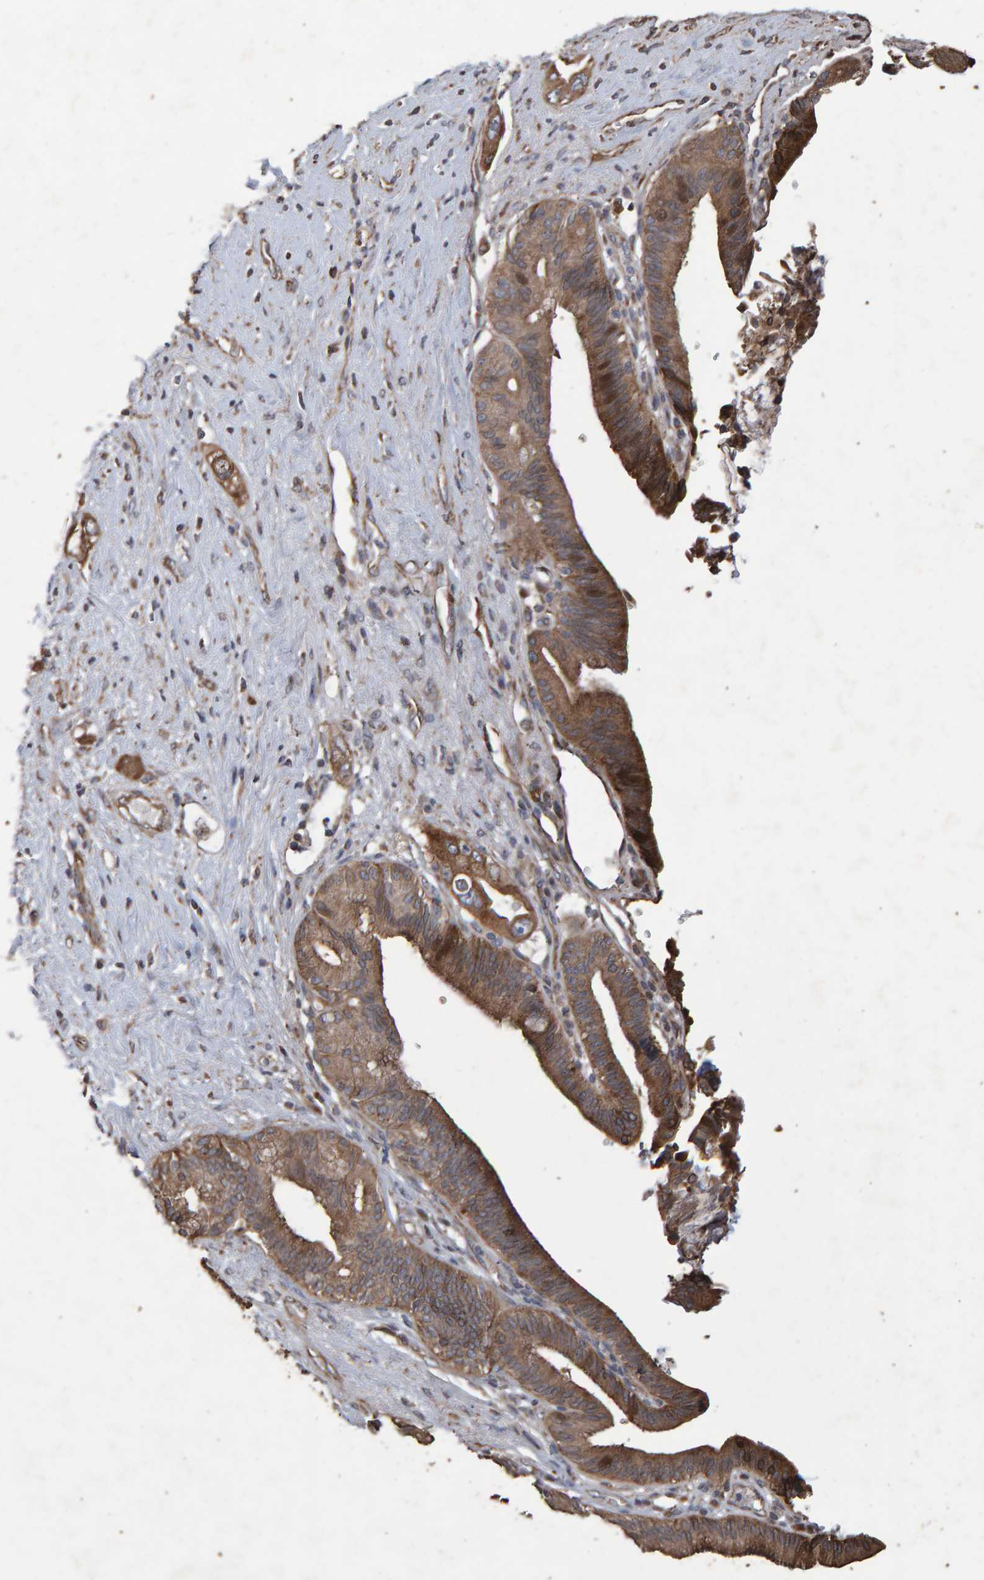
{"staining": {"intensity": "moderate", "quantity": ">75%", "location": "cytoplasmic/membranous"}, "tissue": "pancreatic cancer", "cell_type": "Tumor cells", "image_type": "cancer", "snomed": [{"axis": "morphology", "description": "Adenocarcinoma, NOS"}, {"axis": "topography", "description": "Pancreas"}], "caption": "Protein expression analysis of human adenocarcinoma (pancreatic) reveals moderate cytoplasmic/membranous expression in approximately >75% of tumor cells. (DAB = brown stain, brightfield microscopy at high magnification).", "gene": "OSBP2", "patient": {"sex": "male", "age": 59}}